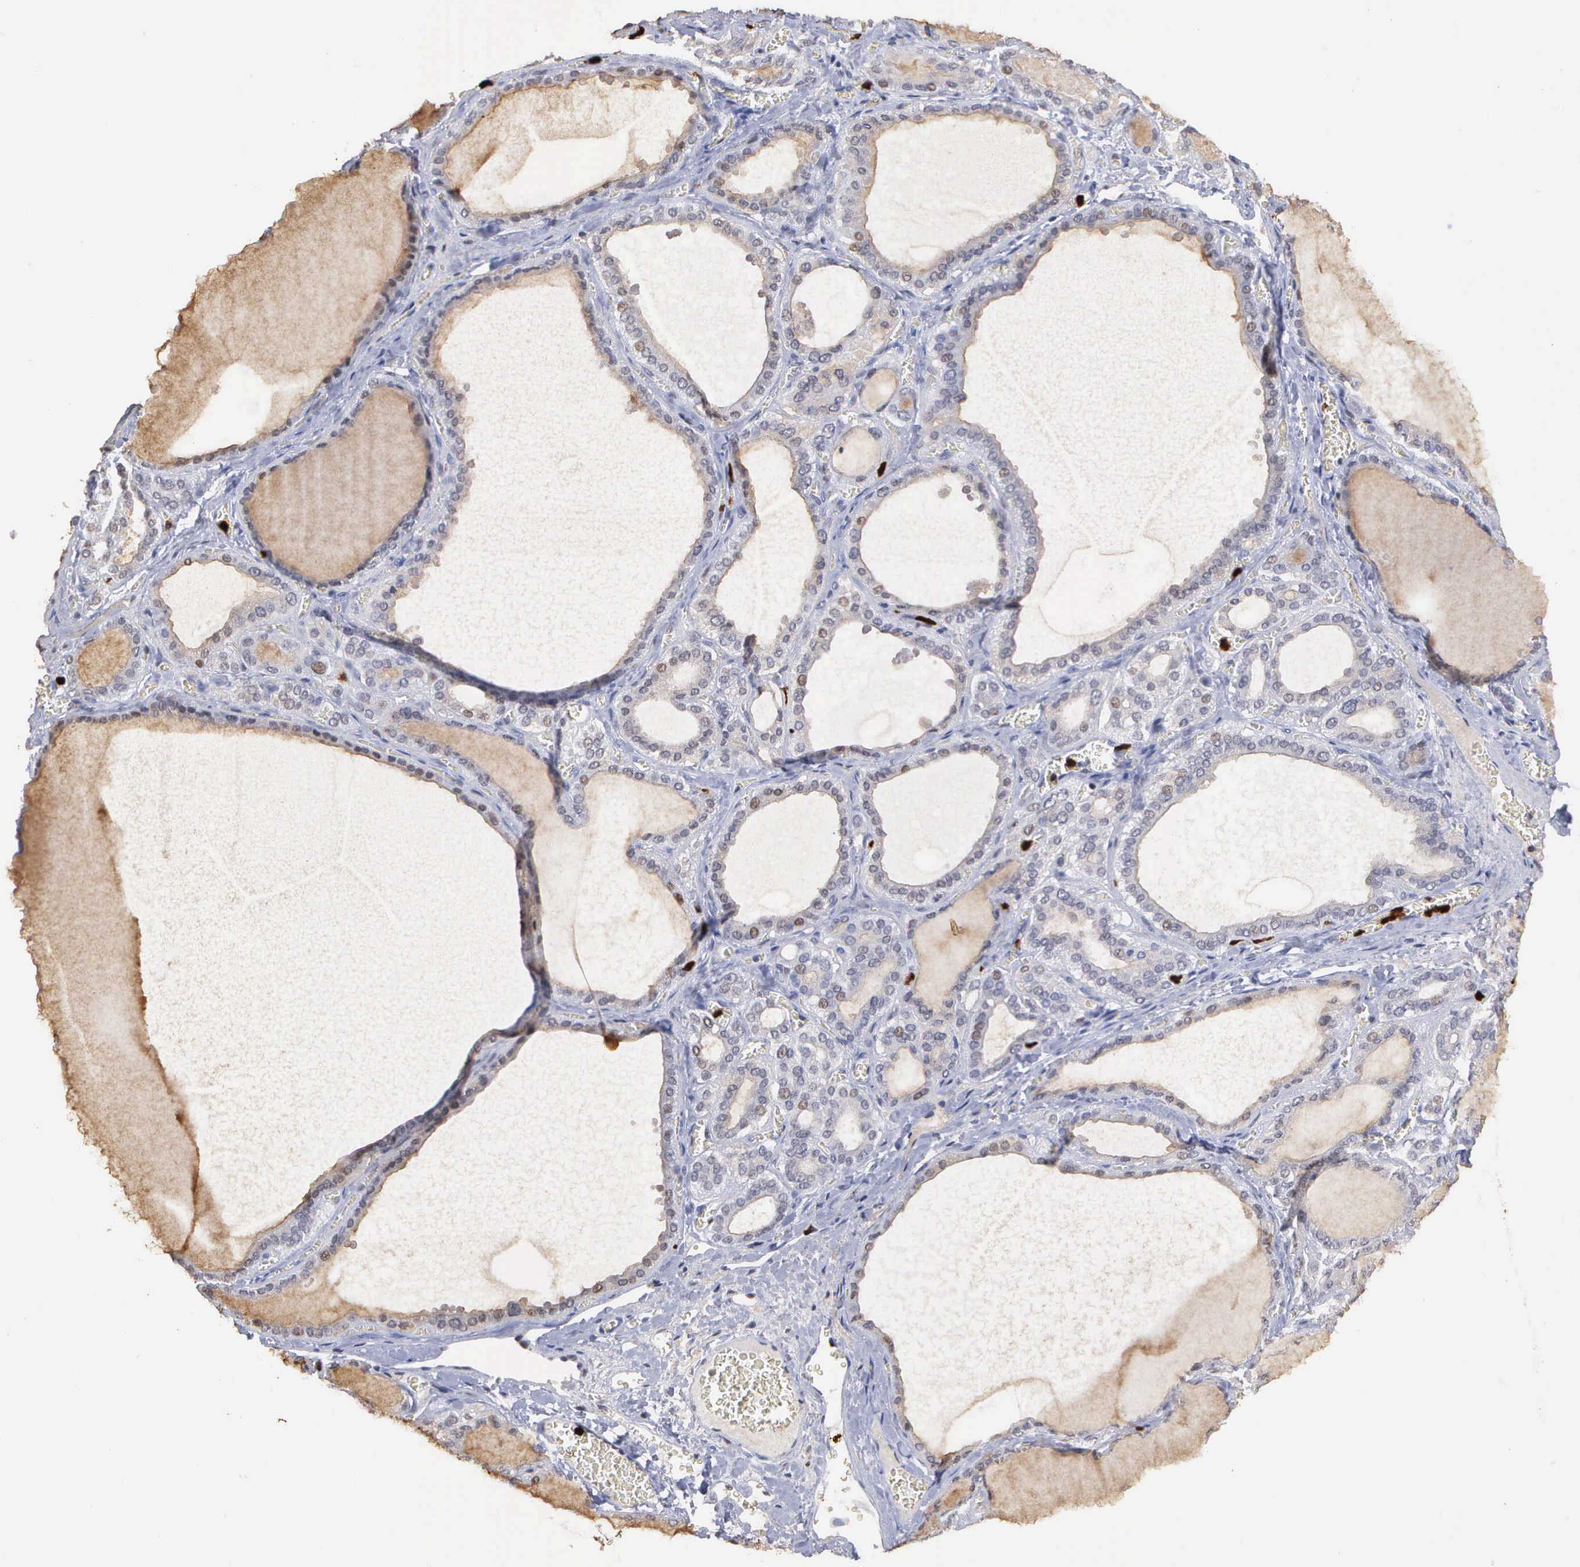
{"staining": {"intensity": "weak", "quantity": "<25%", "location": "cytoplasmic/membranous"}, "tissue": "thyroid gland", "cell_type": "Glandular cells", "image_type": "normal", "snomed": [{"axis": "morphology", "description": "Normal tissue, NOS"}, {"axis": "topography", "description": "Thyroid gland"}], "caption": "An immunohistochemistry micrograph of normal thyroid gland is shown. There is no staining in glandular cells of thyroid gland.", "gene": "SPIN3", "patient": {"sex": "female", "age": 55}}